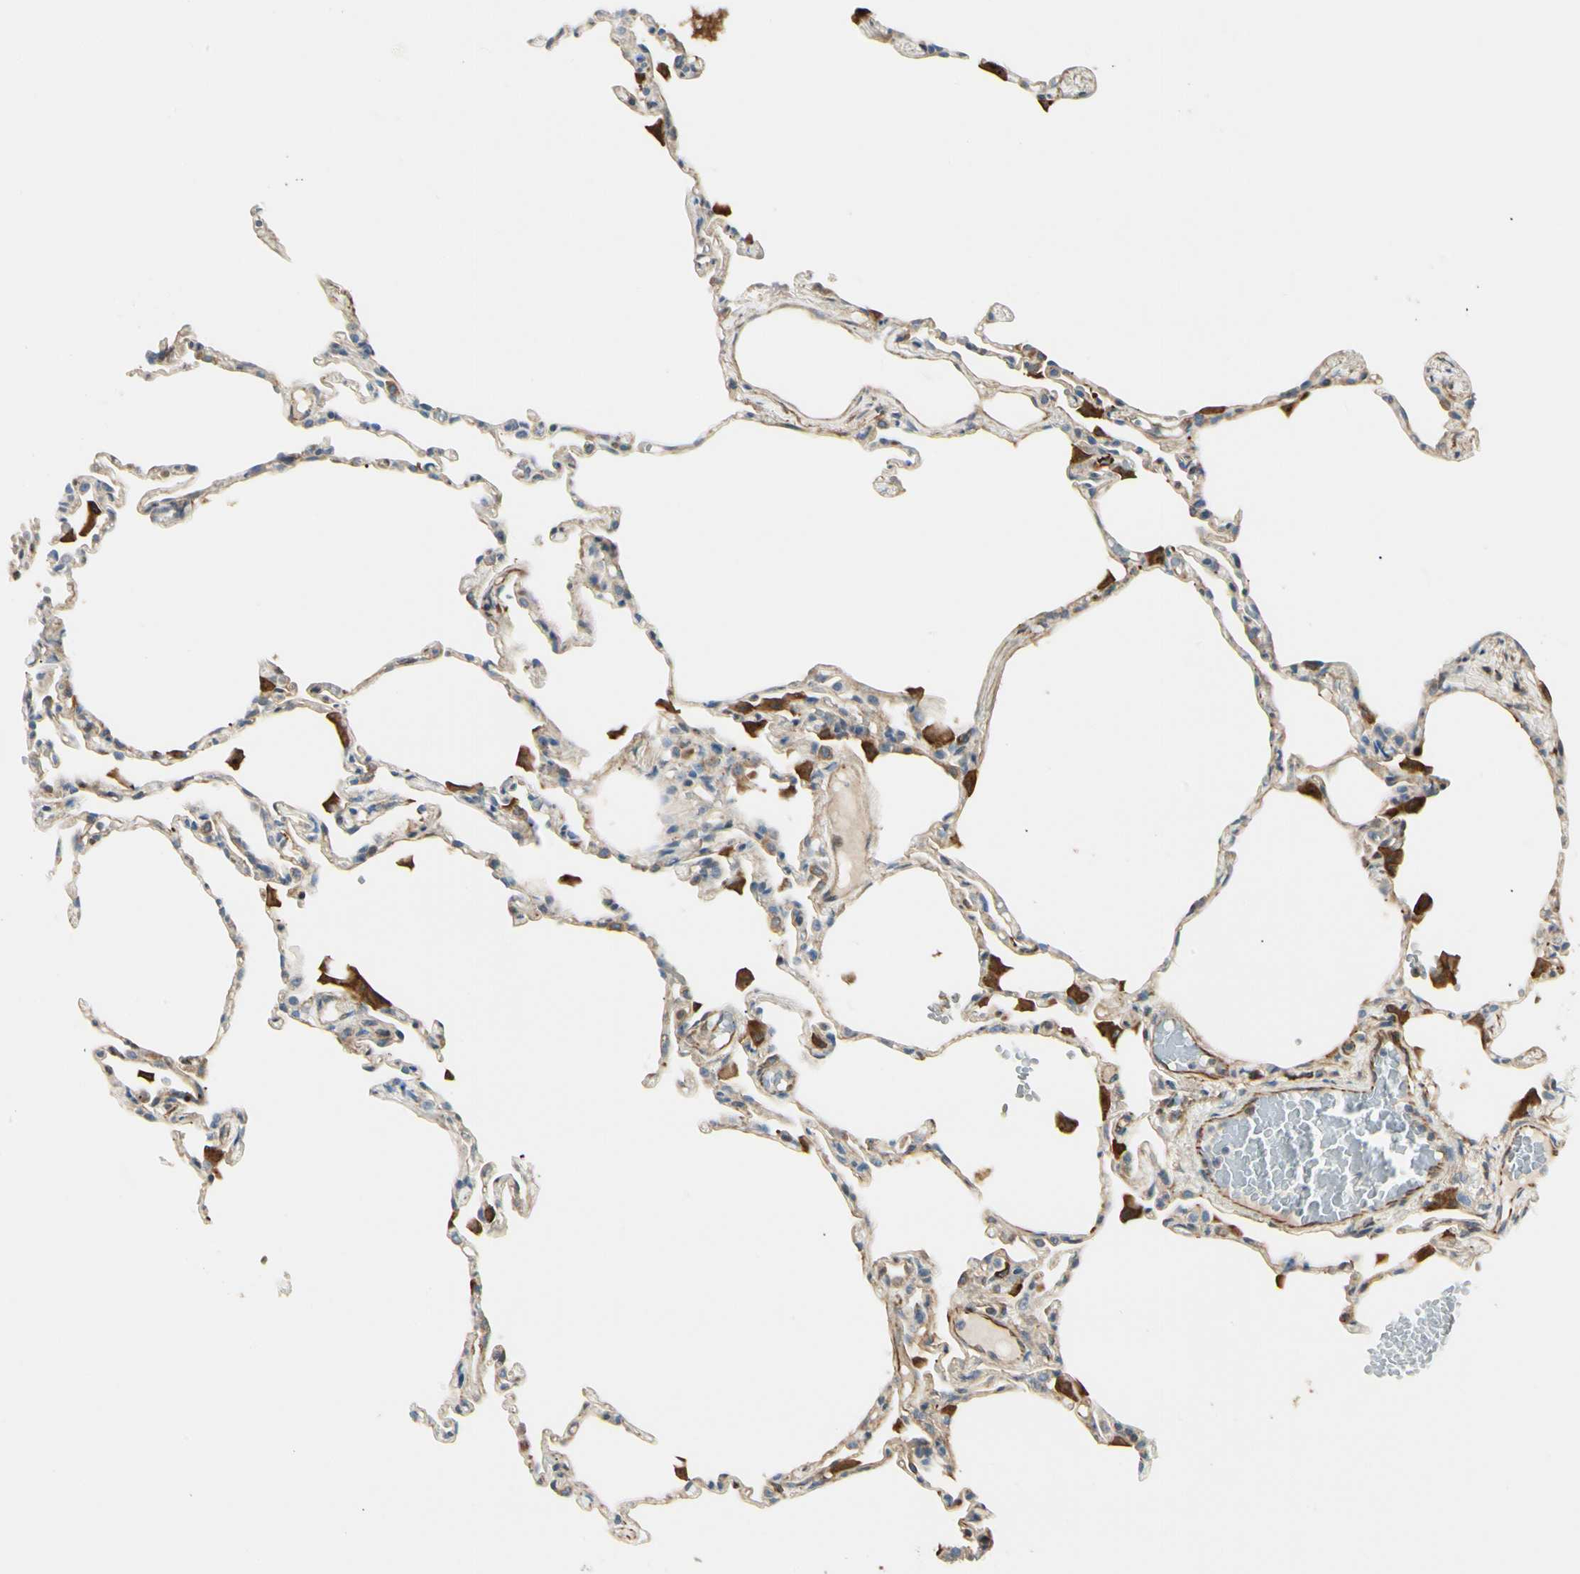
{"staining": {"intensity": "negative", "quantity": "none", "location": "none"}, "tissue": "lung", "cell_type": "Alveolar cells", "image_type": "normal", "snomed": [{"axis": "morphology", "description": "Normal tissue, NOS"}, {"axis": "topography", "description": "Lung"}], "caption": "Alveolar cells show no significant protein positivity in benign lung.", "gene": "FTH1", "patient": {"sex": "female", "age": 49}}